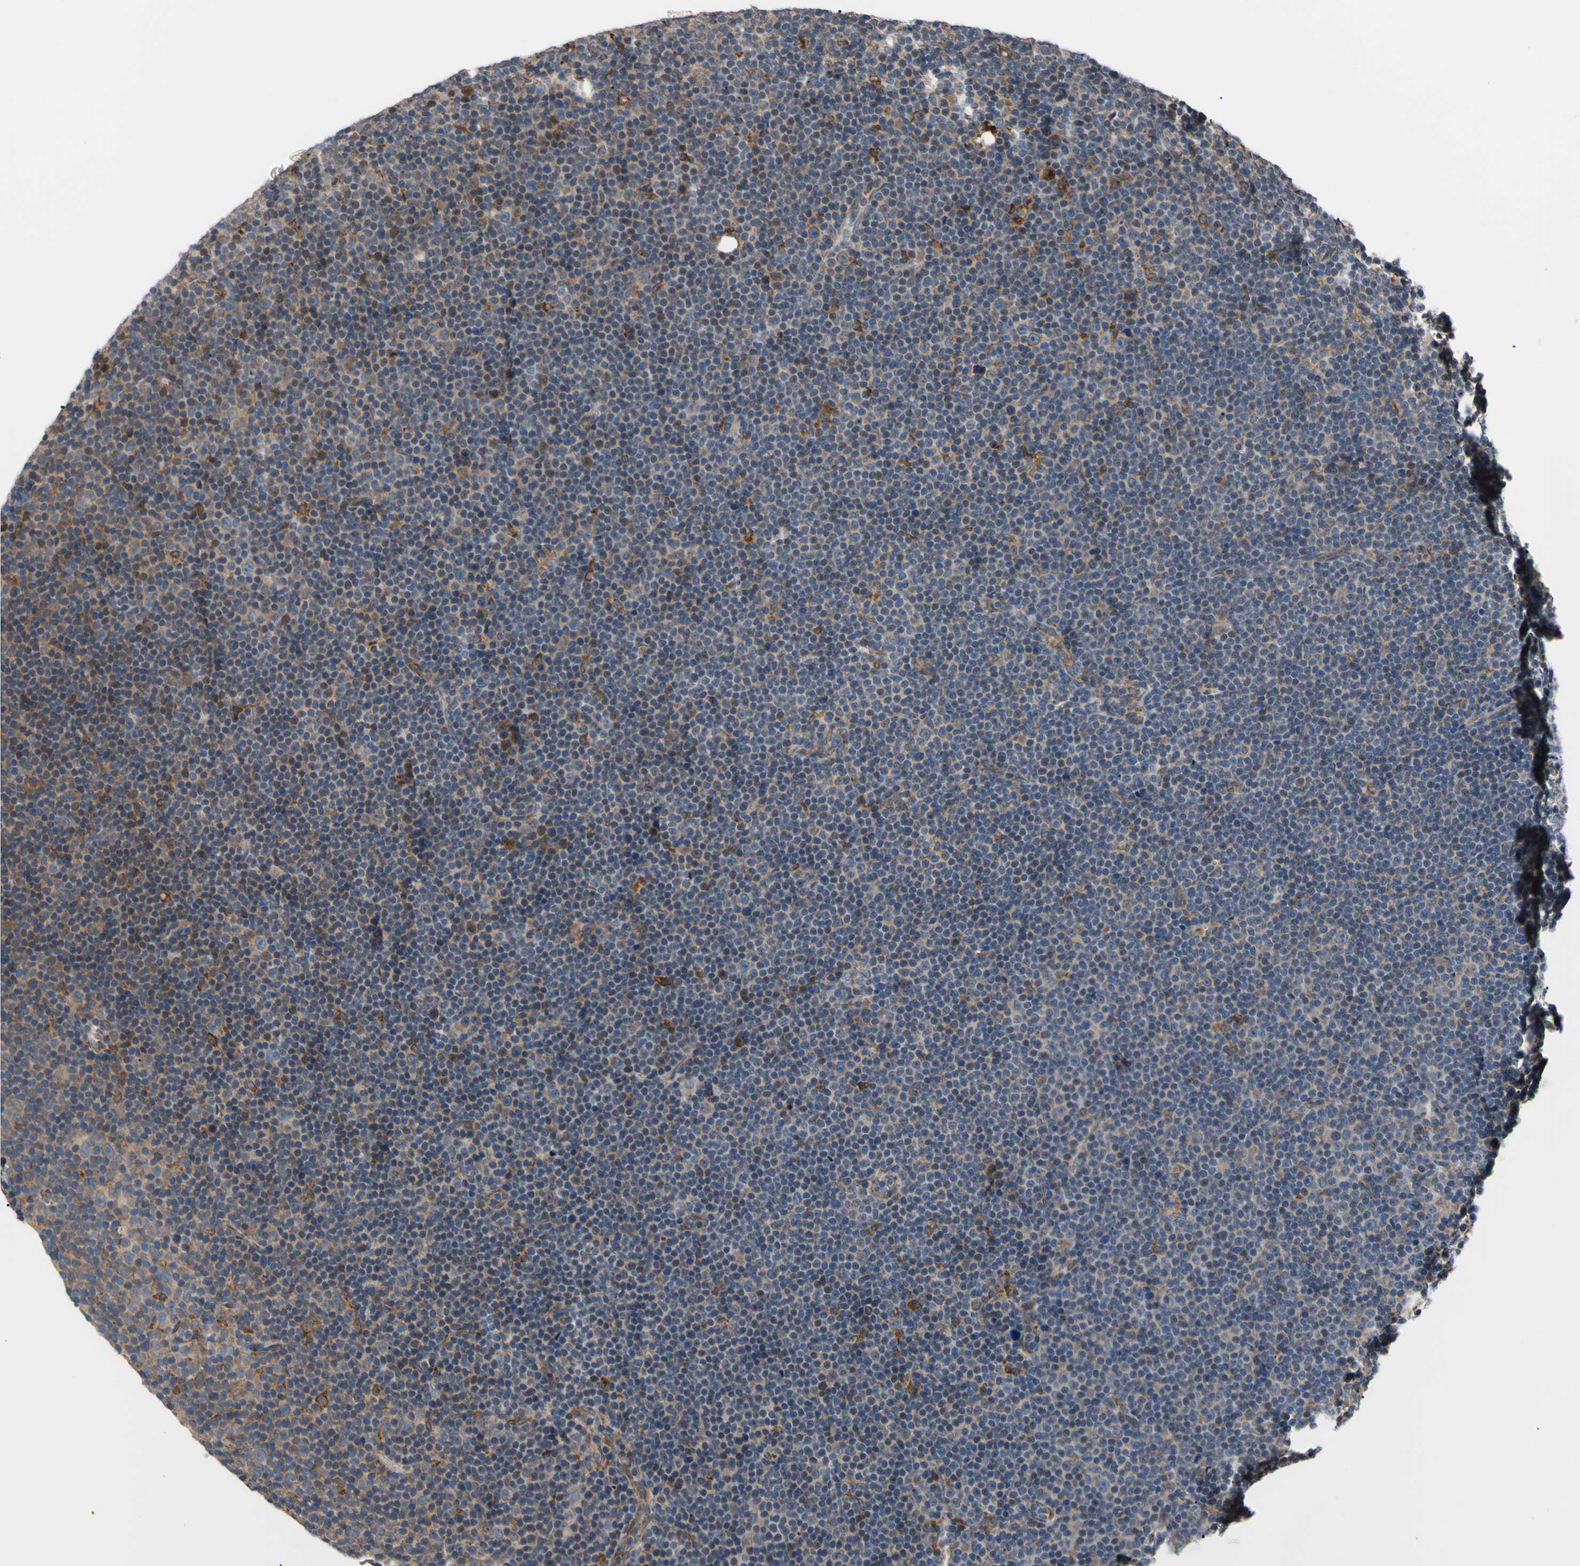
{"staining": {"intensity": "weak", "quantity": "25%-75%", "location": "cytoplasmic/membranous"}, "tissue": "lymphoma", "cell_type": "Tumor cells", "image_type": "cancer", "snomed": [{"axis": "morphology", "description": "Malignant lymphoma, non-Hodgkin's type, Low grade"}, {"axis": "topography", "description": "Lymph node"}], "caption": "Tumor cells display low levels of weak cytoplasmic/membranous expression in about 25%-75% of cells in malignant lymphoma, non-Hodgkin's type (low-grade).", "gene": "BMF", "patient": {"sex": "female", "age": 67}}